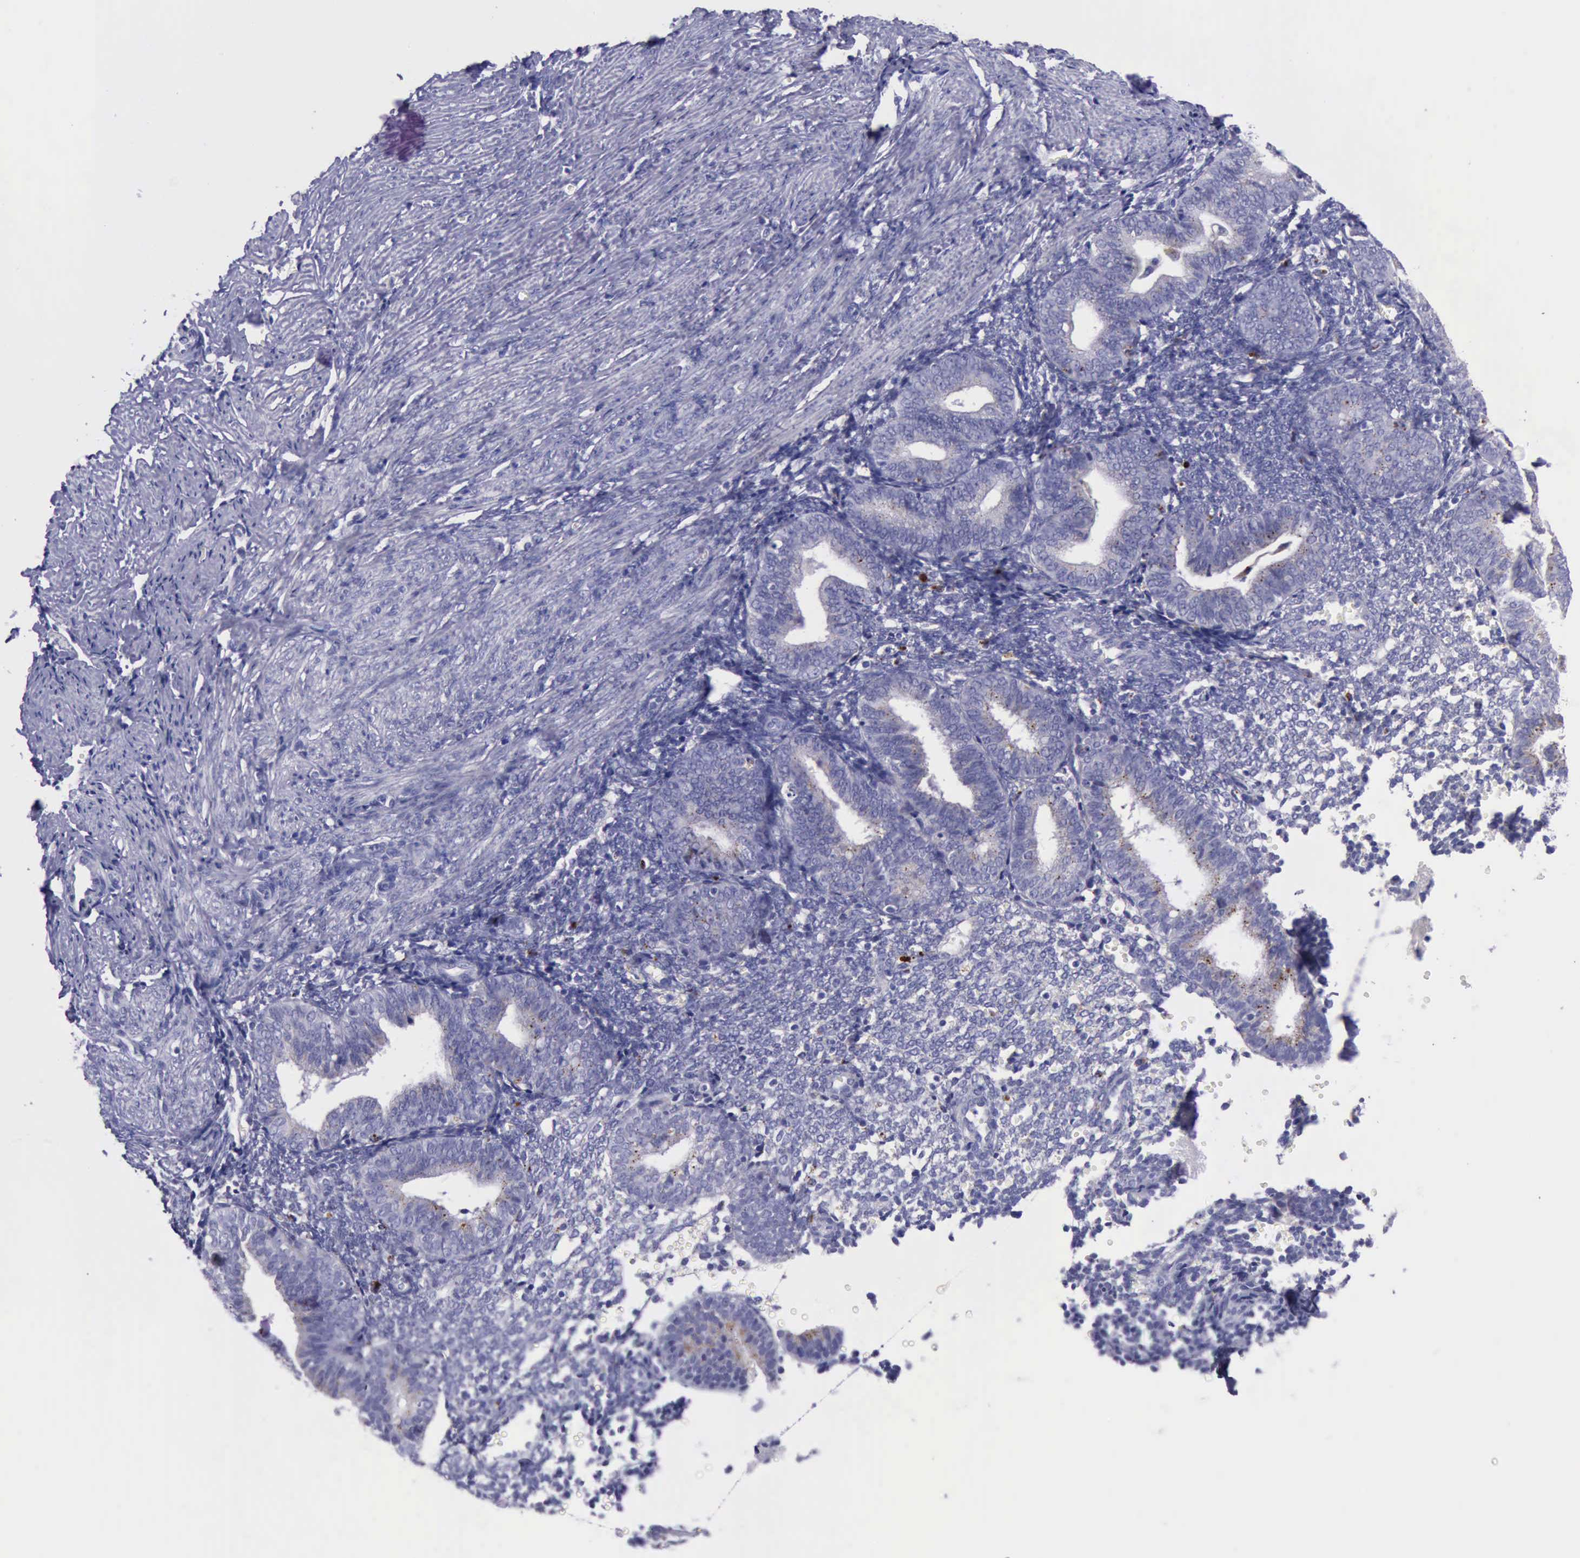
{"staining": {"intensity": "negative", "quantity": "none", "location": "none"}, "tissue": "endometrium", "cell_type": "Cells in endometrial stroma", "image_type": "normal", "snomed": [{"axis": "morphology", "description": "Normal tissue, NOS"}, {"axis": "topography", "description": "Endometrium"}], "caption": "An immunohistochemistry (IHC) micrograph of benign endometrium is shown. There is no staining in cells in endometrial stroma of endometrium. (Stains: DAB immunohistochemistry (IHC) with hematoxylin counter stain, Microscopy: brightfield microscopy at high magnification).", "gene": "GLA", "patient": {"sex": "female", "age": 61}}